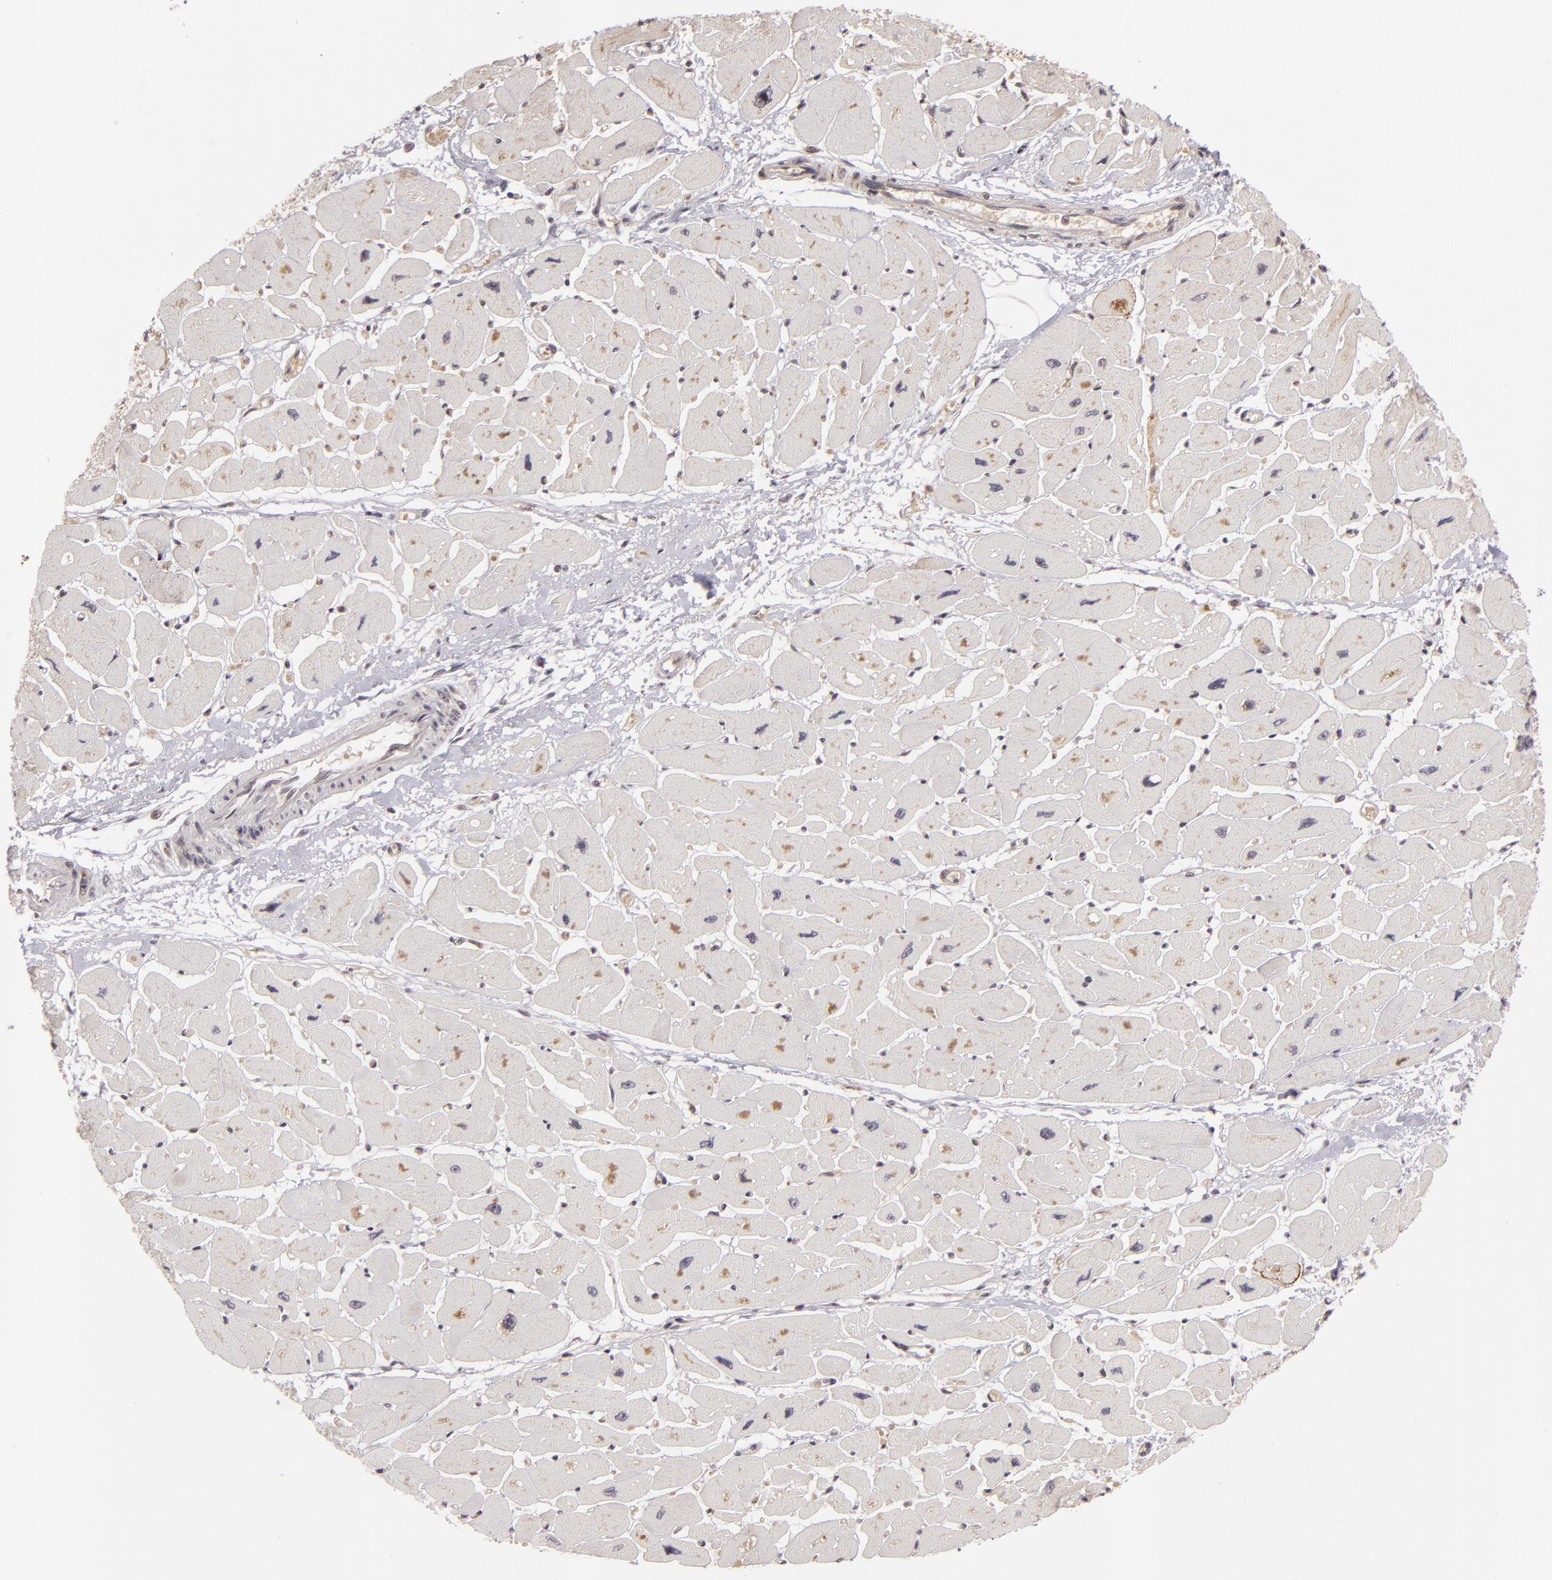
{"staining": {"intensity": "weak", "quantity": "25%-75%", "location": "cytoplasmic/membranous"}, "tissue": "heart muscle", "cell_type": "Cardiomyocytes", "image_type": "normal", "snomed": [{"axis": "morphology", "description": "Normal tissue, NOS"}, {"axis": "topography", "description": "Heart"}], "caption": "Immunohistochemical staining of benign heart muscle reveals low levels of weak cytoplasmic/membranous expression in about 25%-75% of cardiomyocytes.", "gene": "ZBTB33", "patient": {"sex": "female", "age": 54}}